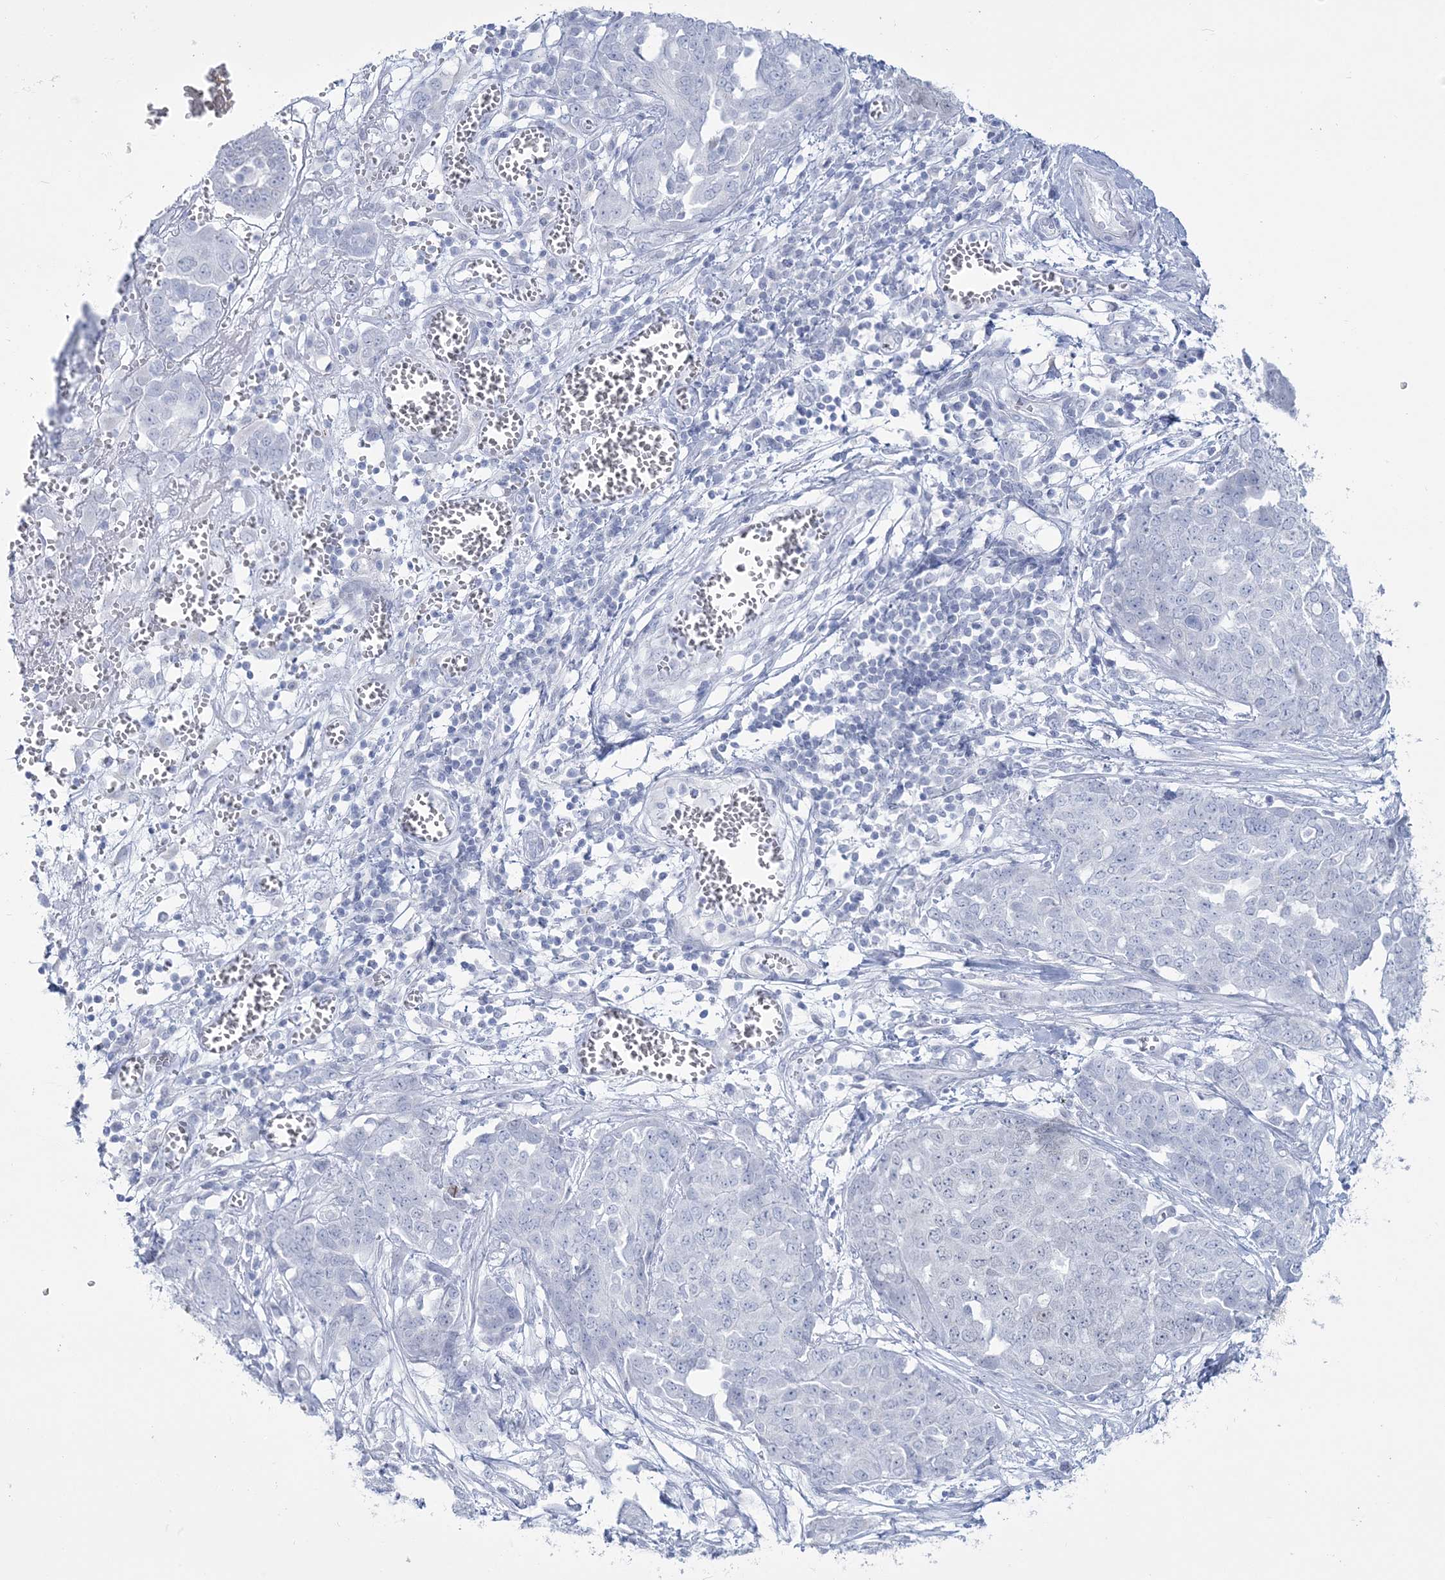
{"staining": {"intensity": "negative", "quantity": "none", "location": "none"}, "tissue": "ovarian cancer", "cell_type": "Tumor cells", "image_type": "cancer", "snomed": [{"axis": "morphology", "description": "Cystadenocarcinoma, serous, NOS"}, {"axis": "topography", "description": "Soft tissue"}, {"axis": "topography", "description": "Ovary"}], "caption": "The immunohistochemistry photomicrograph has no significant staining in tumor cells of serous cystadenocarcinoma (ovarian) tissue. (DAB immunohistochemistry, high magnification).", "gene": "ZNF843", "patient": {"sex": "female", "age": 57}}